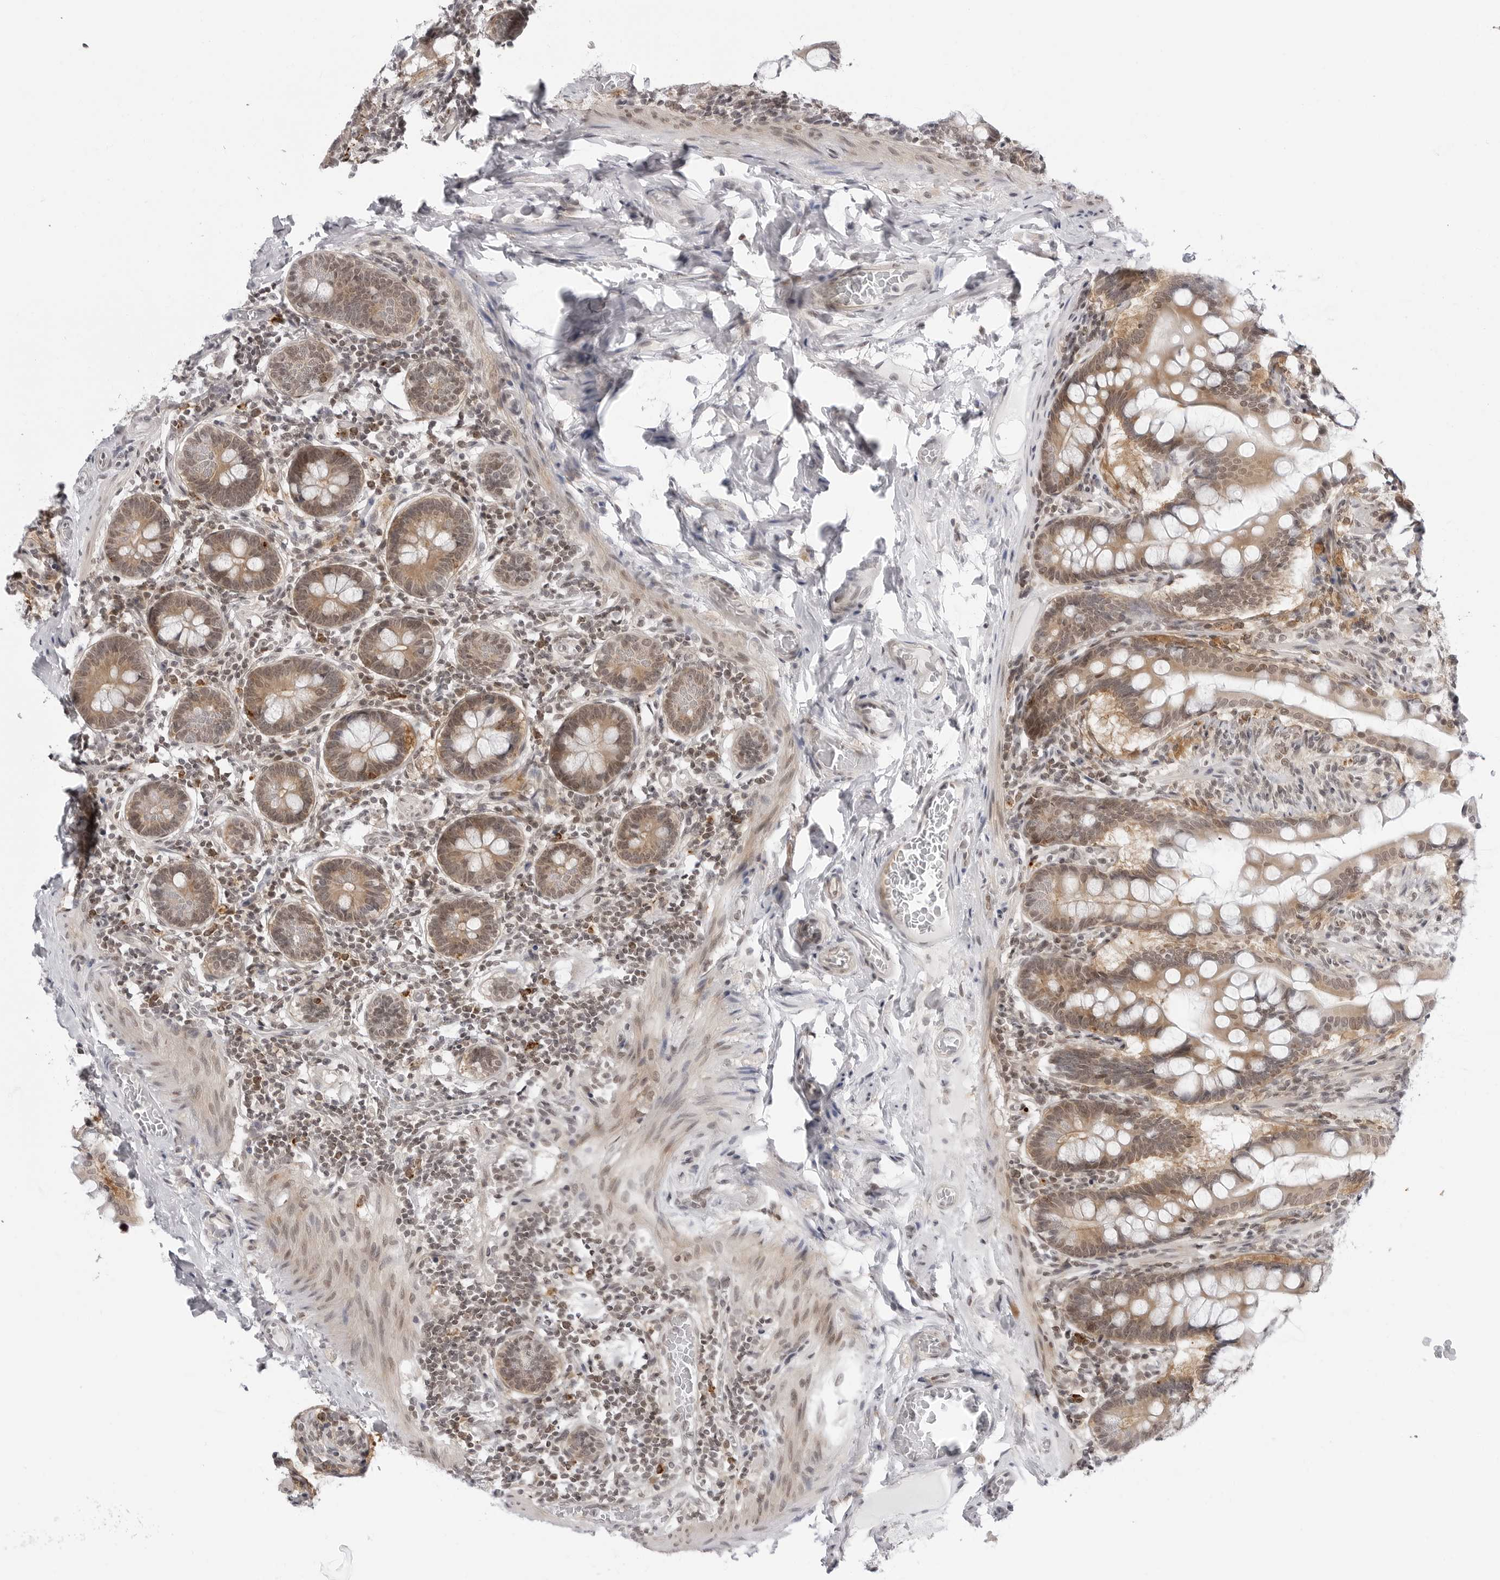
{"staining": {"intensity": "moderate", "quantity": ">75%", "location": "cytoplasmic/membranous,nuclear"}, "tissue": "small intestine", "cell_type": "Glandular cells", "image_type": "normal", "snomed": [{"axis": "morphology", "description": "Normal tissue, NOS"}, {"axis": "topography", "description": "Small intestine"}], "caption": "Moderate cytoplasmic/membranous,nuclear staining for a protein is seen in approximately >75% of glandular cells of benign small intestine using immunohistochemistry.", "gene": "PPP2R5C", "patient": {"sex": "male", "age": 41}}